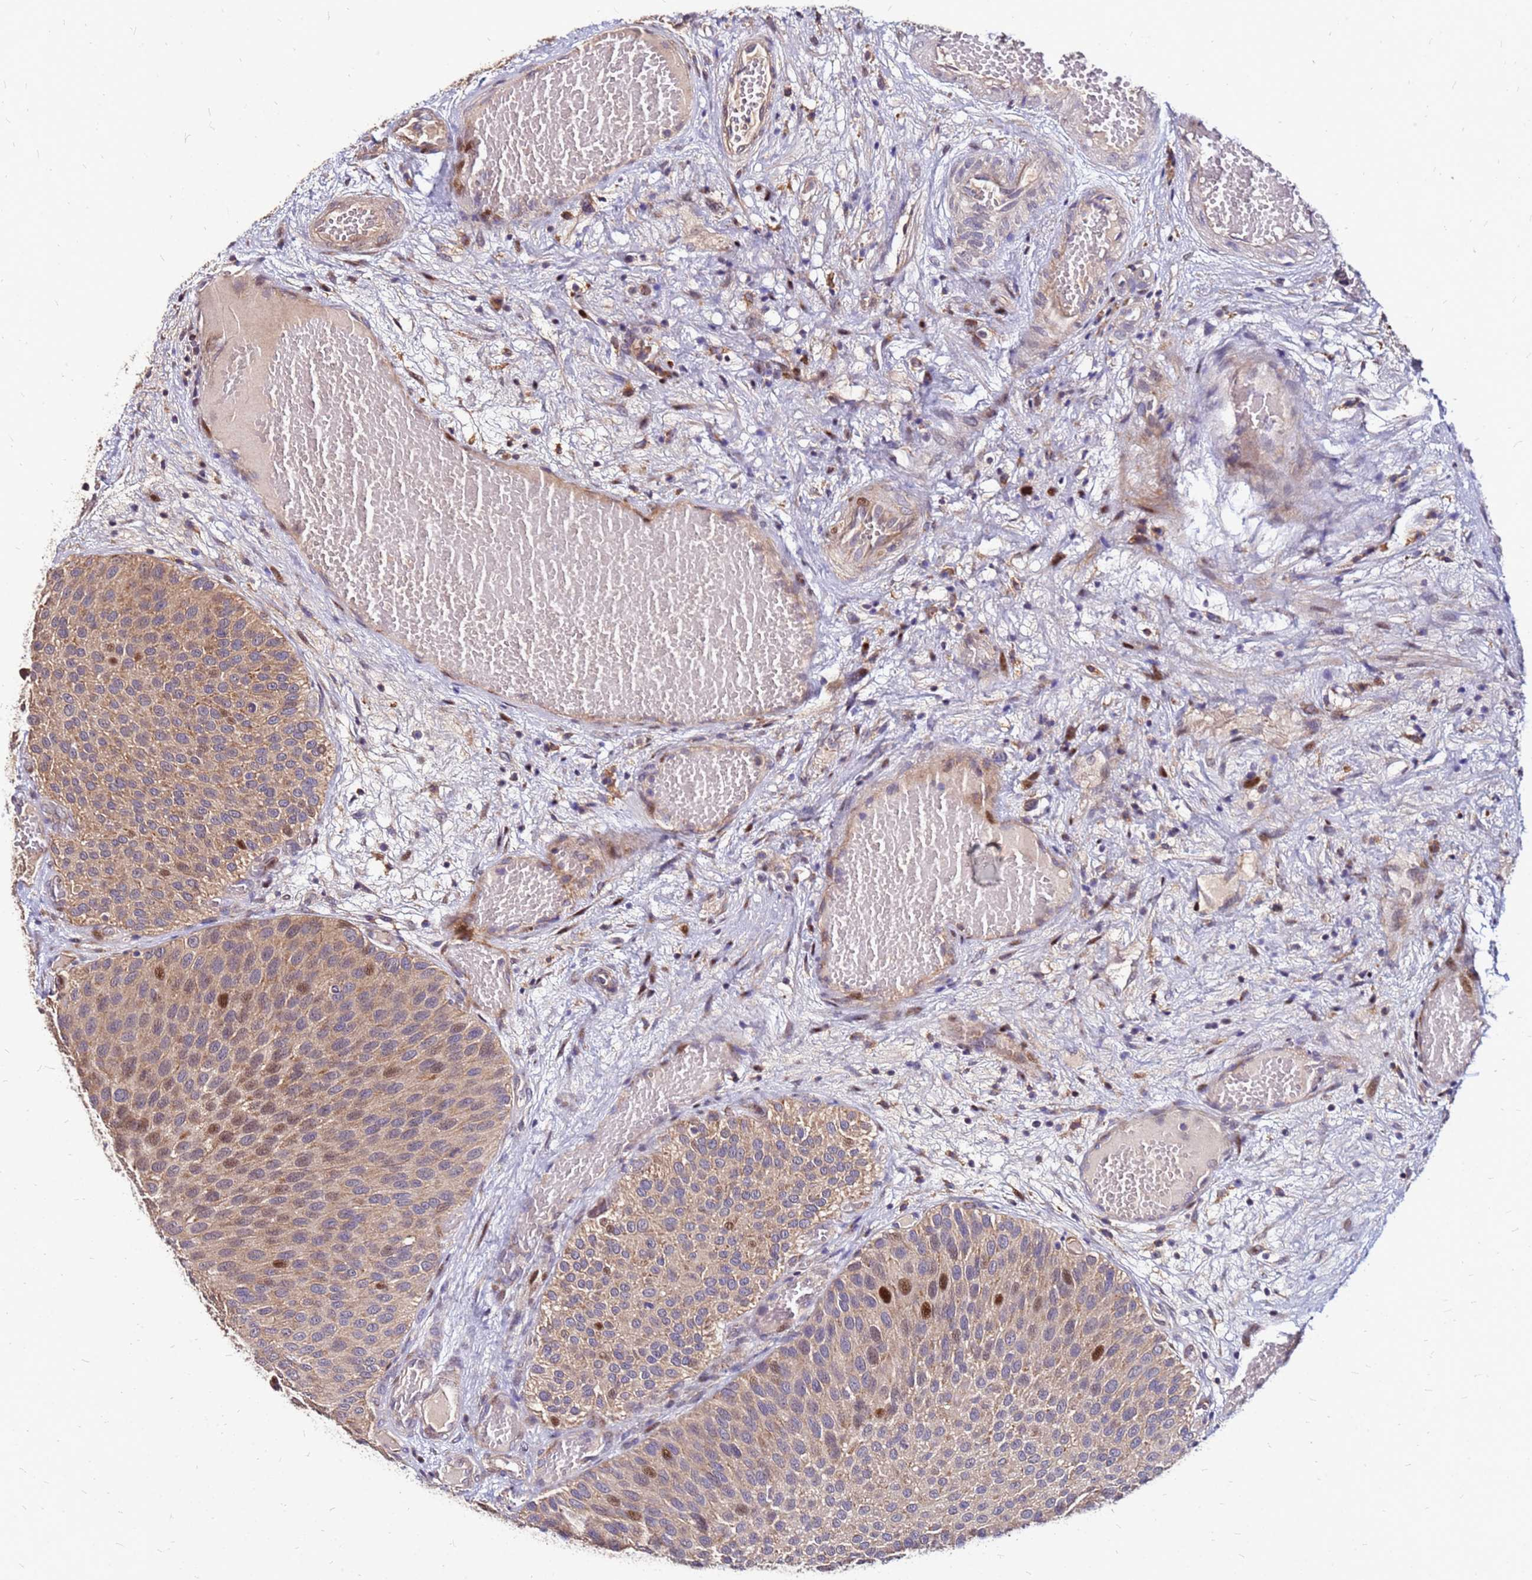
{"staining": {"intensity": "strong", "quantity": "25%-75%", "location": "cytoplasmic/membranous,nuclear"}, "tissue": "urothelial cancer", "cell_type": "Tumor cells", "image_type": "cancer", "snomed": [{"axis": "morphology", "description": "Urothelial carcinoma, Low grade"}, {"axis": "topography", "description": "Urinary bladder"}], "caption": "Urothelial carcinoma (low-grade) tissue shows strong cytoplasmic/membranous and nuclear positivity in about 25%-75% of tumor cells", "gene": "ARHGEF5", "patient": {"sex": "male", "age": 89}}